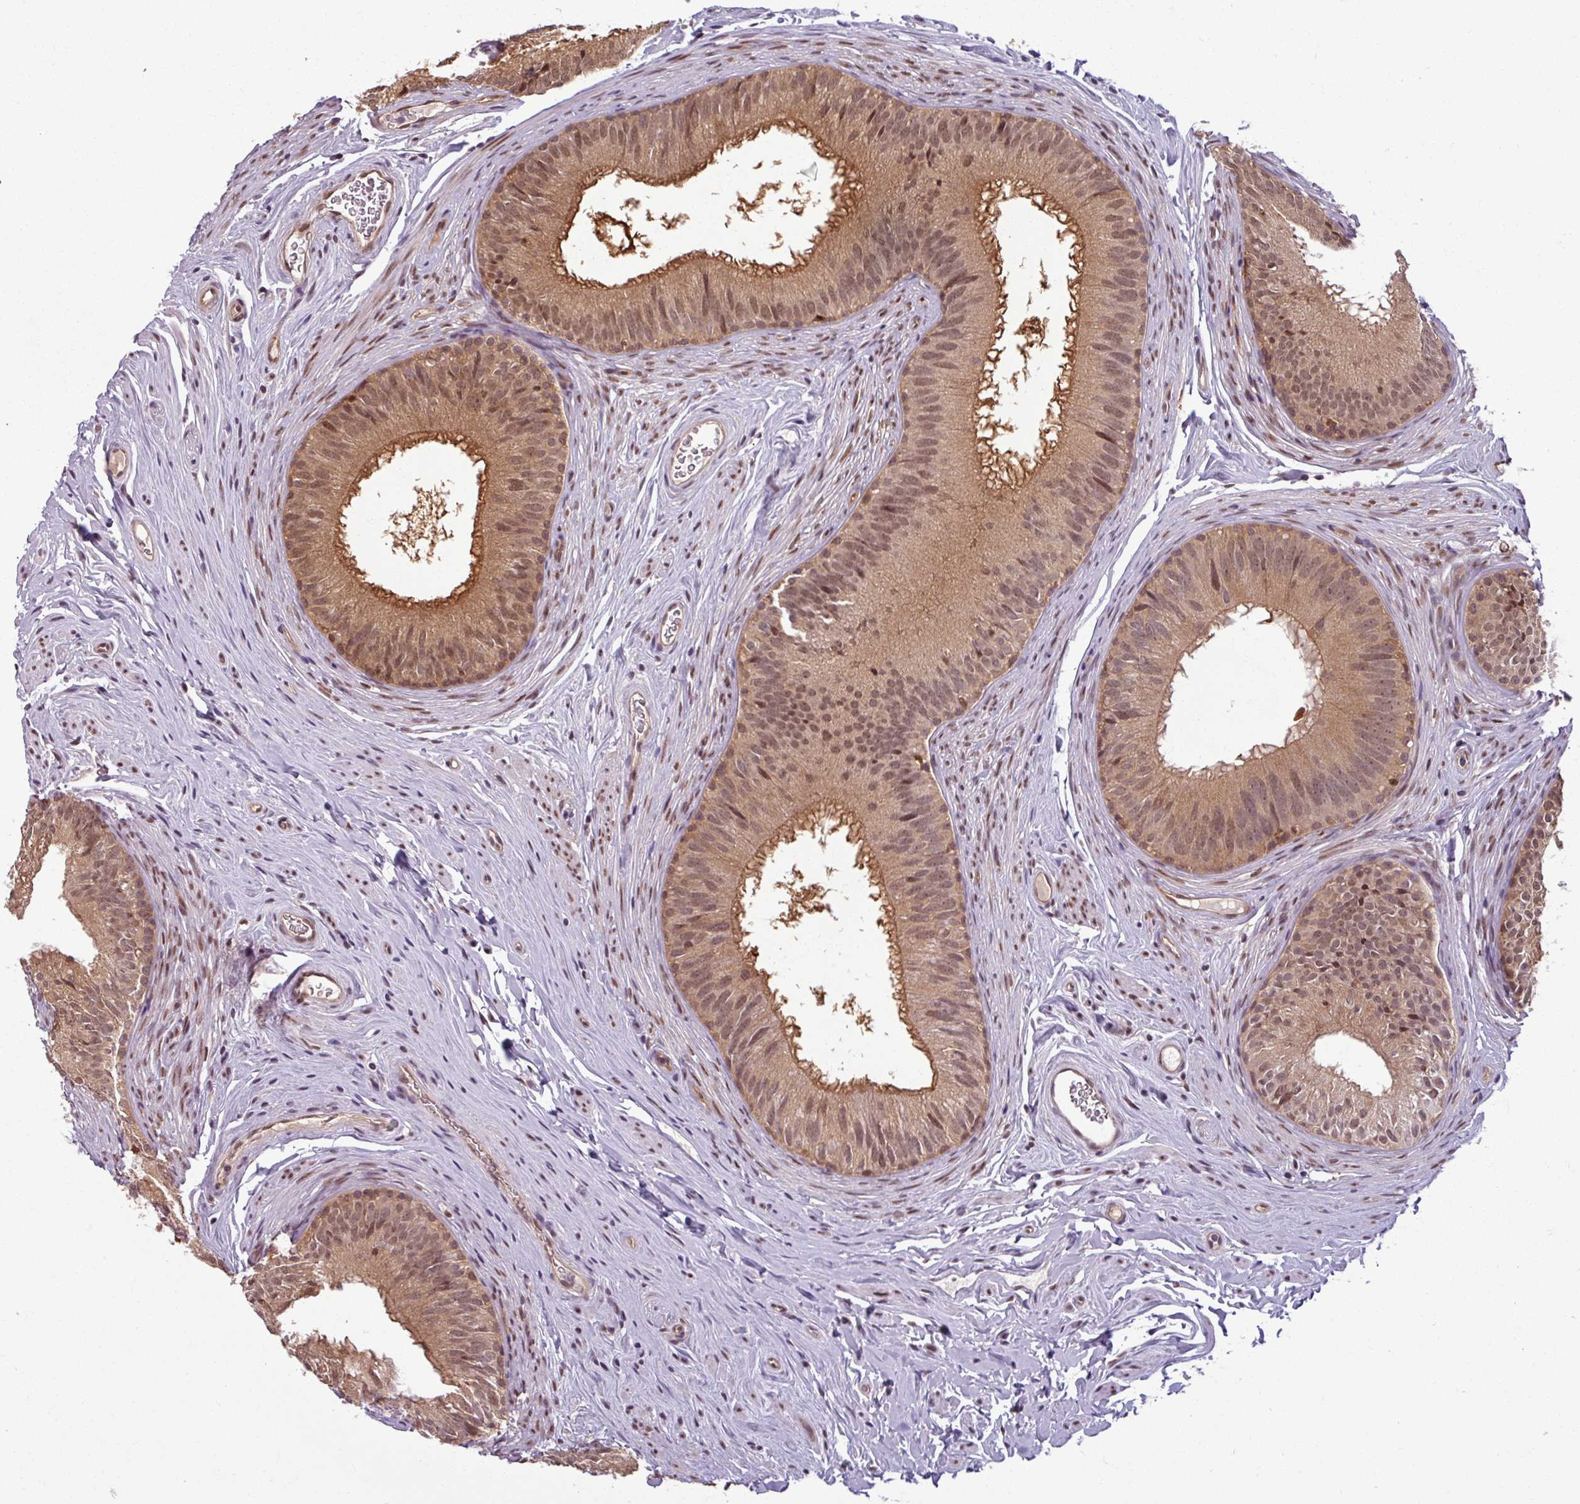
{"staining": {"intensity": "moderate", "quantity": ">75%", "location": "cytoplasmic/membranous,nuclear"}, "tissue": "epididymis", "cell_type": "Glandular cells", "image_type": "normal", "snomed": [{"axis": "morphology", "description": "Normal tissue, NOS"}, {"axis": "topography", "description": "Epididymis, spermatic cord, NOS"}], "caption": "DAB immunohistochemical staining of normal human epididymis exhibits moderate cytoplasmic/membranous,nuclear protein positivity in about >75% of glandular cells.", "gene": "KCTD11", "patient": {"sex": "male", "age": 25}}